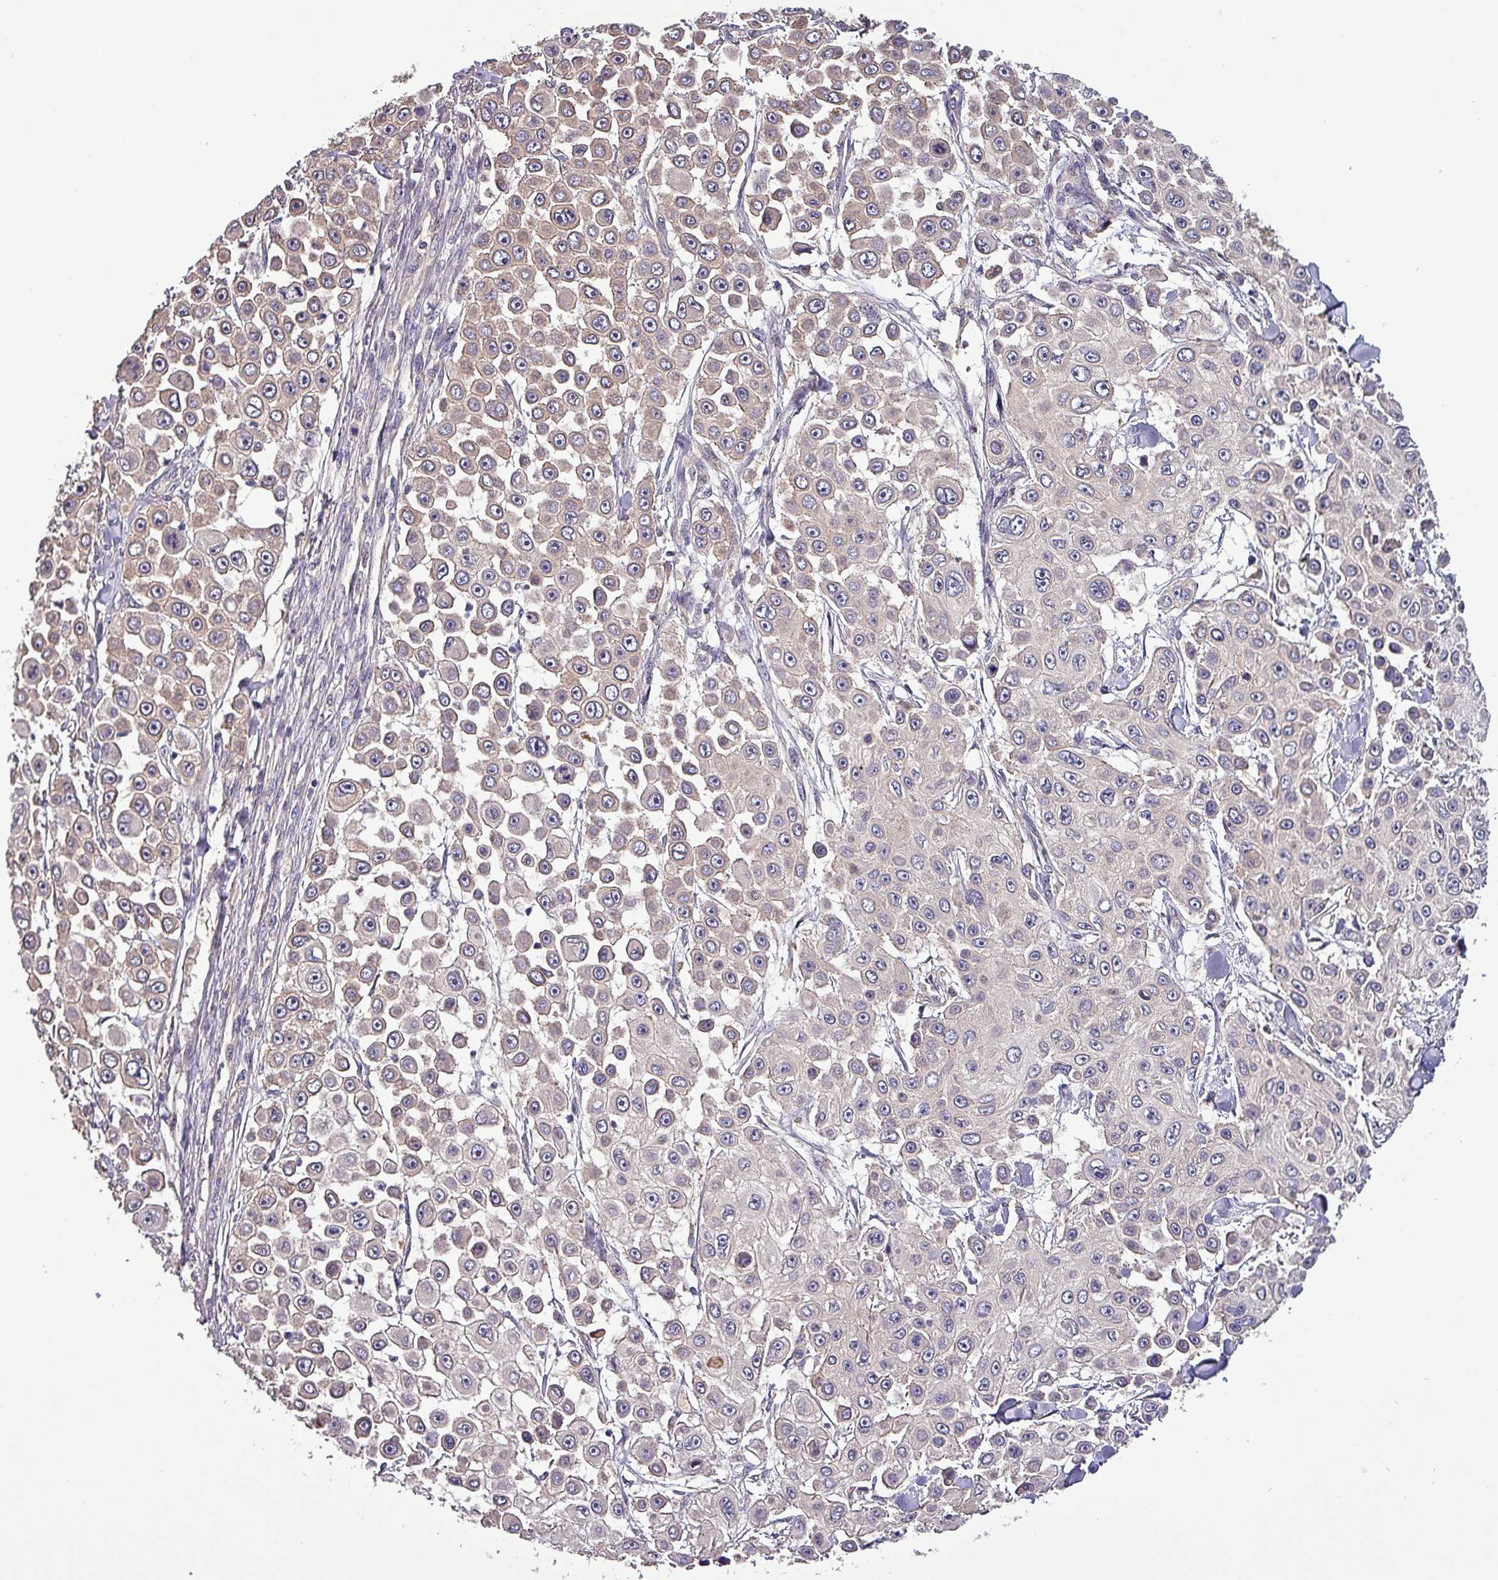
{"staining": {"intensity": "weak", "quantity": "<25%", "location": "cytoplasmic/membranous"}, "tissue": "skin cancer", "cell_type": "Tumor cells", "image_type": "cancer", "snomed": [{"axis": "morphology", "description": "Squamous cell carcinoma, NOS"}, {"axis": "topography", "description": "Skin"}], "caption": "This is a histopathology image of immunohistochemistry (IHC) staining of squamous cell carcinoma (skin), which shows no expression in tumor cells.", "gene": "PAFAH1B2", "patient": {"sex": "male", "age": 67}}